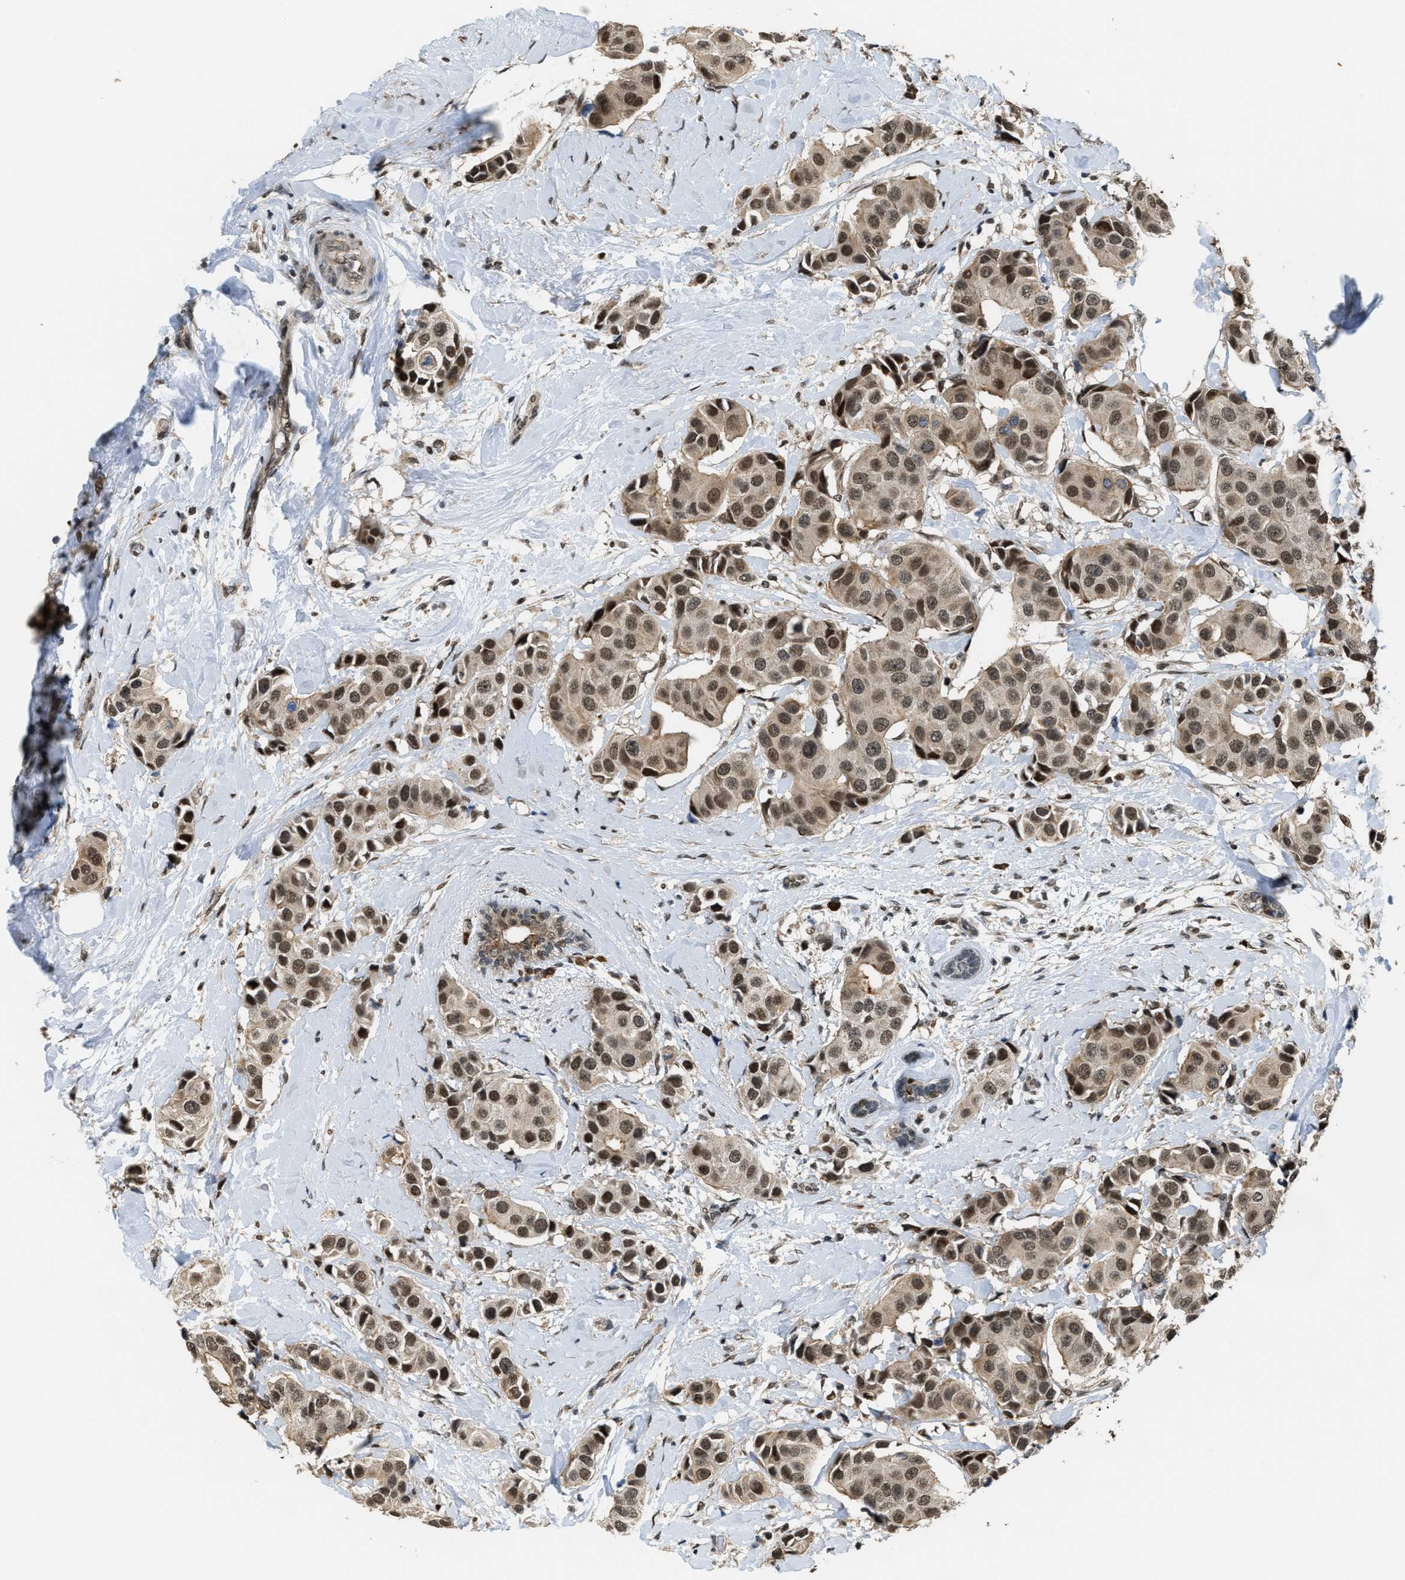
{"staining": {"intensity": "moderate", "quantity": ">75%", "location": "nuclear"}, "tissue": "breast cancer", "cell_type": "Tumor cells", "image_type": "cancer", "snomed": [{"axis": "morphology", "description": "Normal tissue, NOS"}, {"axis": "morphology", "description": "Duct carcinoma"}, {"axis": "topography", "description": "Breast"}], "caption": "Breast cancer (invasive ductal carcinoma) tissue demonstrates moderate nuclear expression in about >75% of tumor cells", "gene": "SERTAD2", "patient": {"sex": "female", "age": 39}}